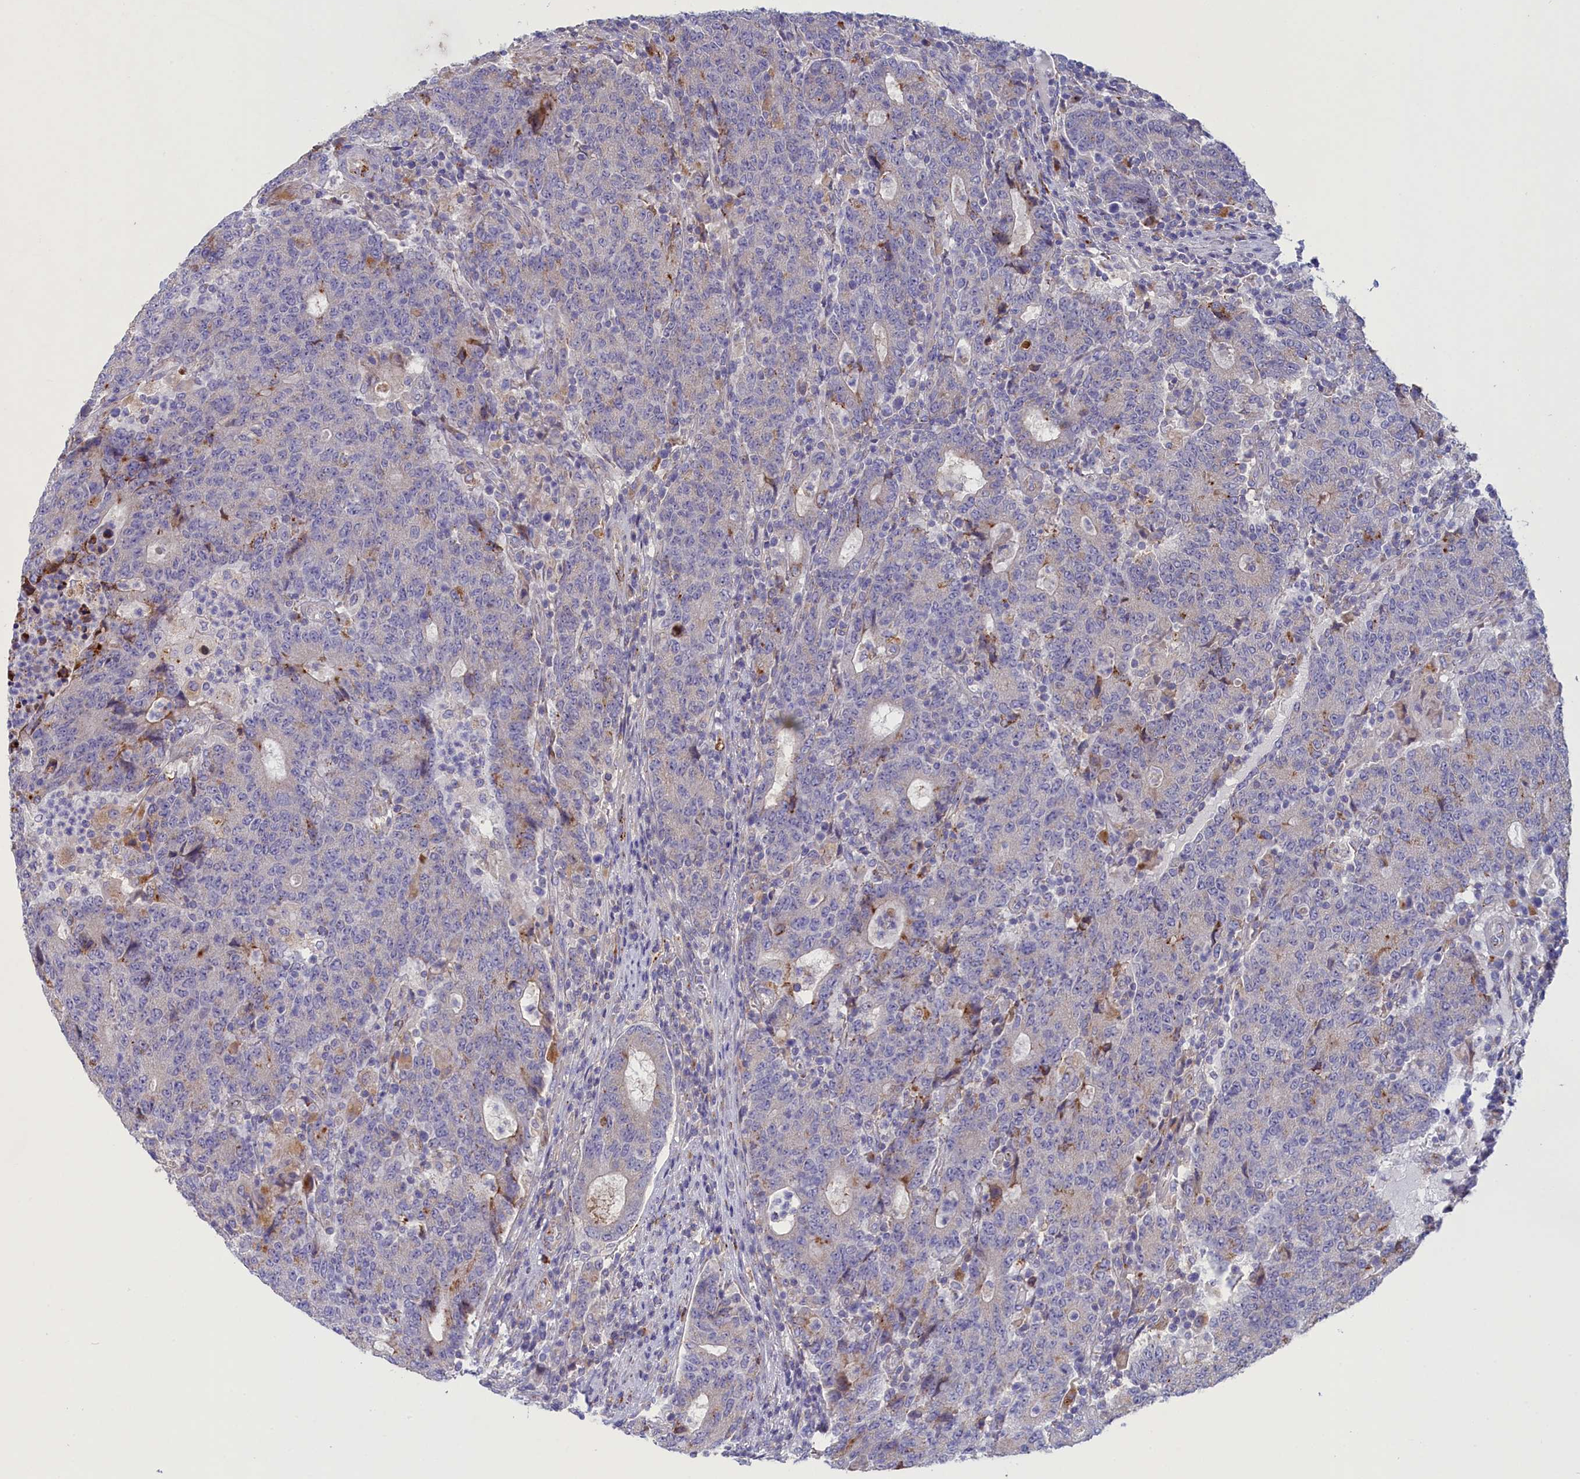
{"staining": {"intensity": "negative", "quantity": "none", "location": "none"}, "tissue": "colorectal cancer", "cell_type": "Tumor cells", "image_type": "cancer", "snomed": [{"axis": "morphology", "description": "Adenocarcinoma, NOS"}, {"axis": "topography", "description": "Colon"}], "caption": "A histopathology image of adenocarcinoma (colorectal) stained for a protein reveals no brown staining in tumor cells.", "gene": "WDR6", "patient": {"sex": "female", "age": 75}}